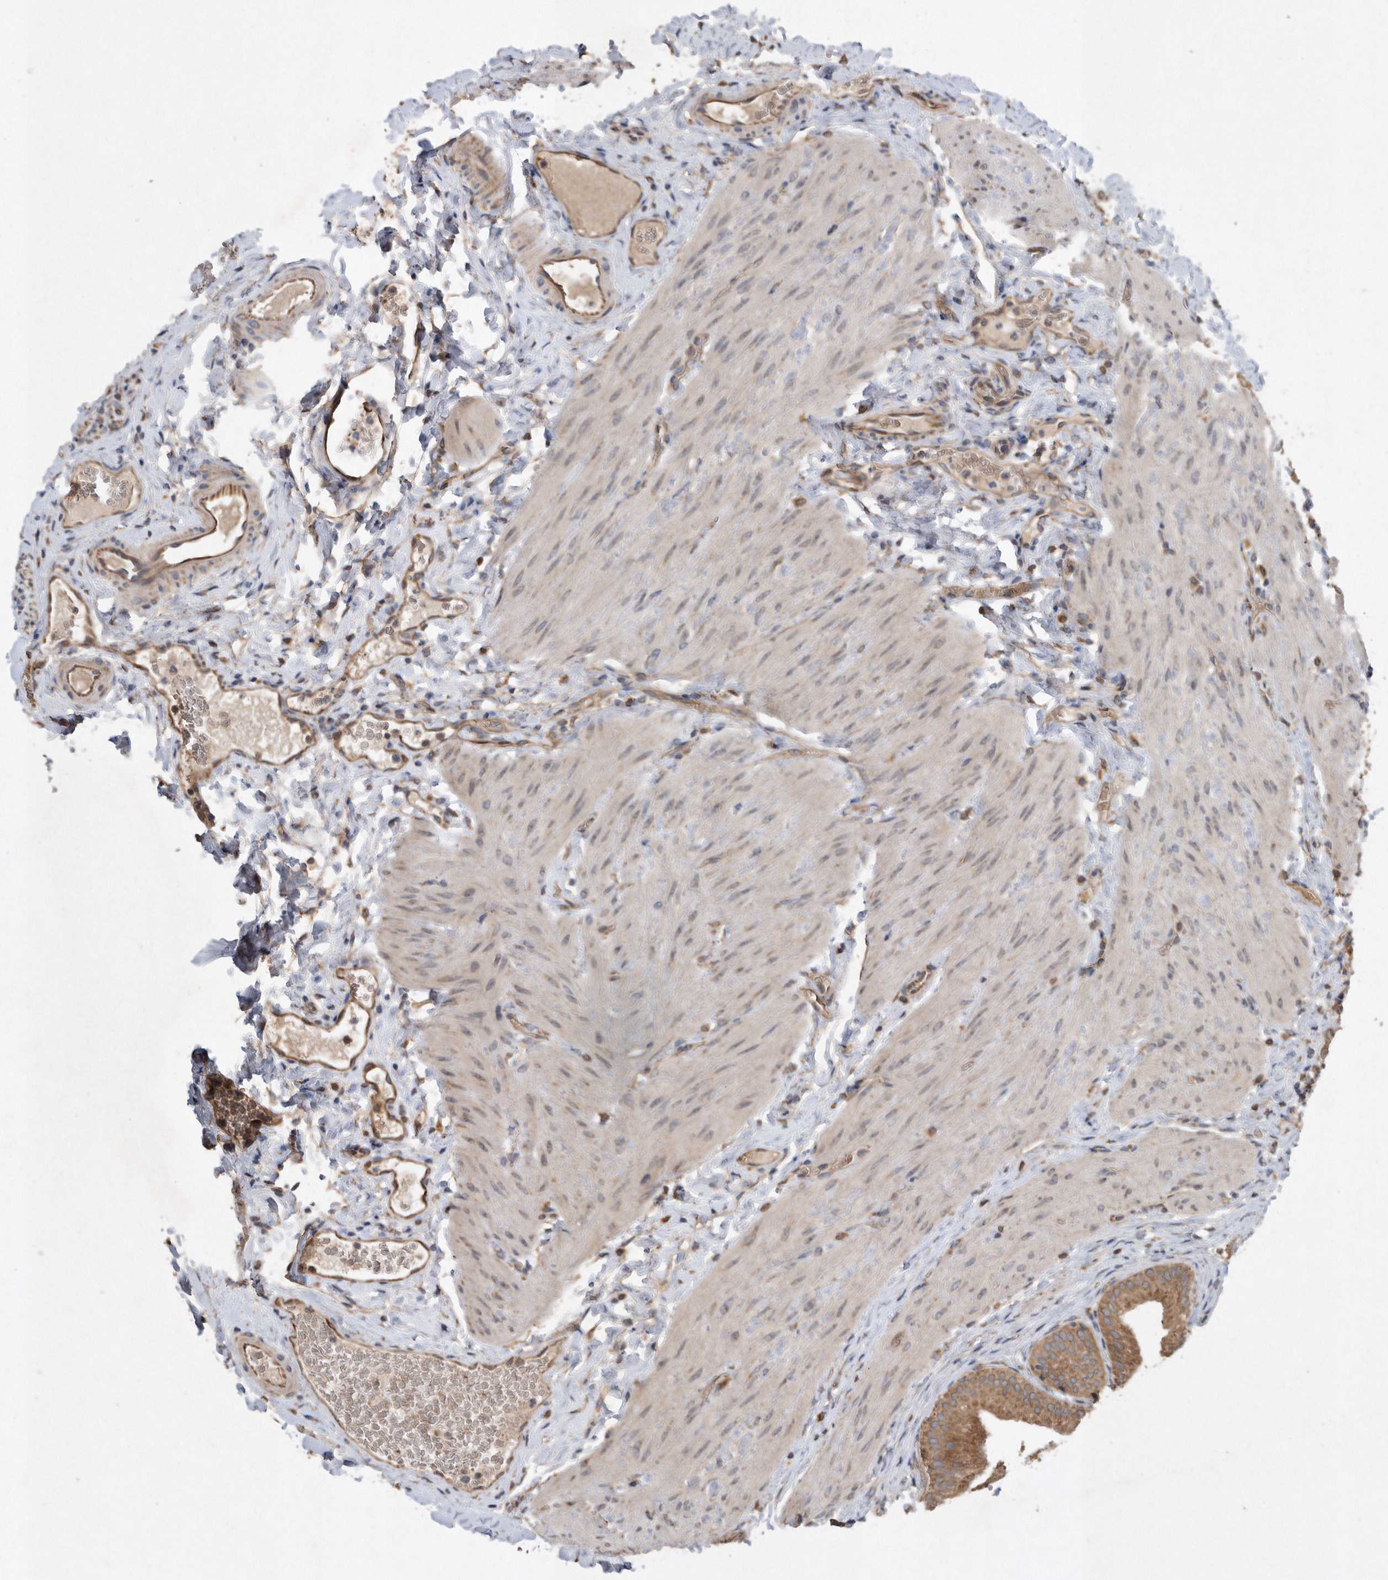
{"staining": {"intensity": "moderate", "quantity": "25%-75%", "location": "cytoplasmic/membranous"}, "tissue": "gallbladder", "cell_type": "Glandular cells", "image_type": "normal", "snomed": [{"axis": "morphology", "description": "Normal tissue, NOS"}, {"axis": "topography", "description": "Gallbladder"}], "caption": "A medium amount of moderate cytoplasmic/membranous staining is identified in about 25%-75% of glandular cells in benign gallbladder. The staining is performed using DAB (3,3'-diaminobenzidine) brown chromogen to label protein expression. The nuclei are counter-stained blue using hematoxylin.", "gene": "PON2", "patient": {"sex": "female", "age": 30}}